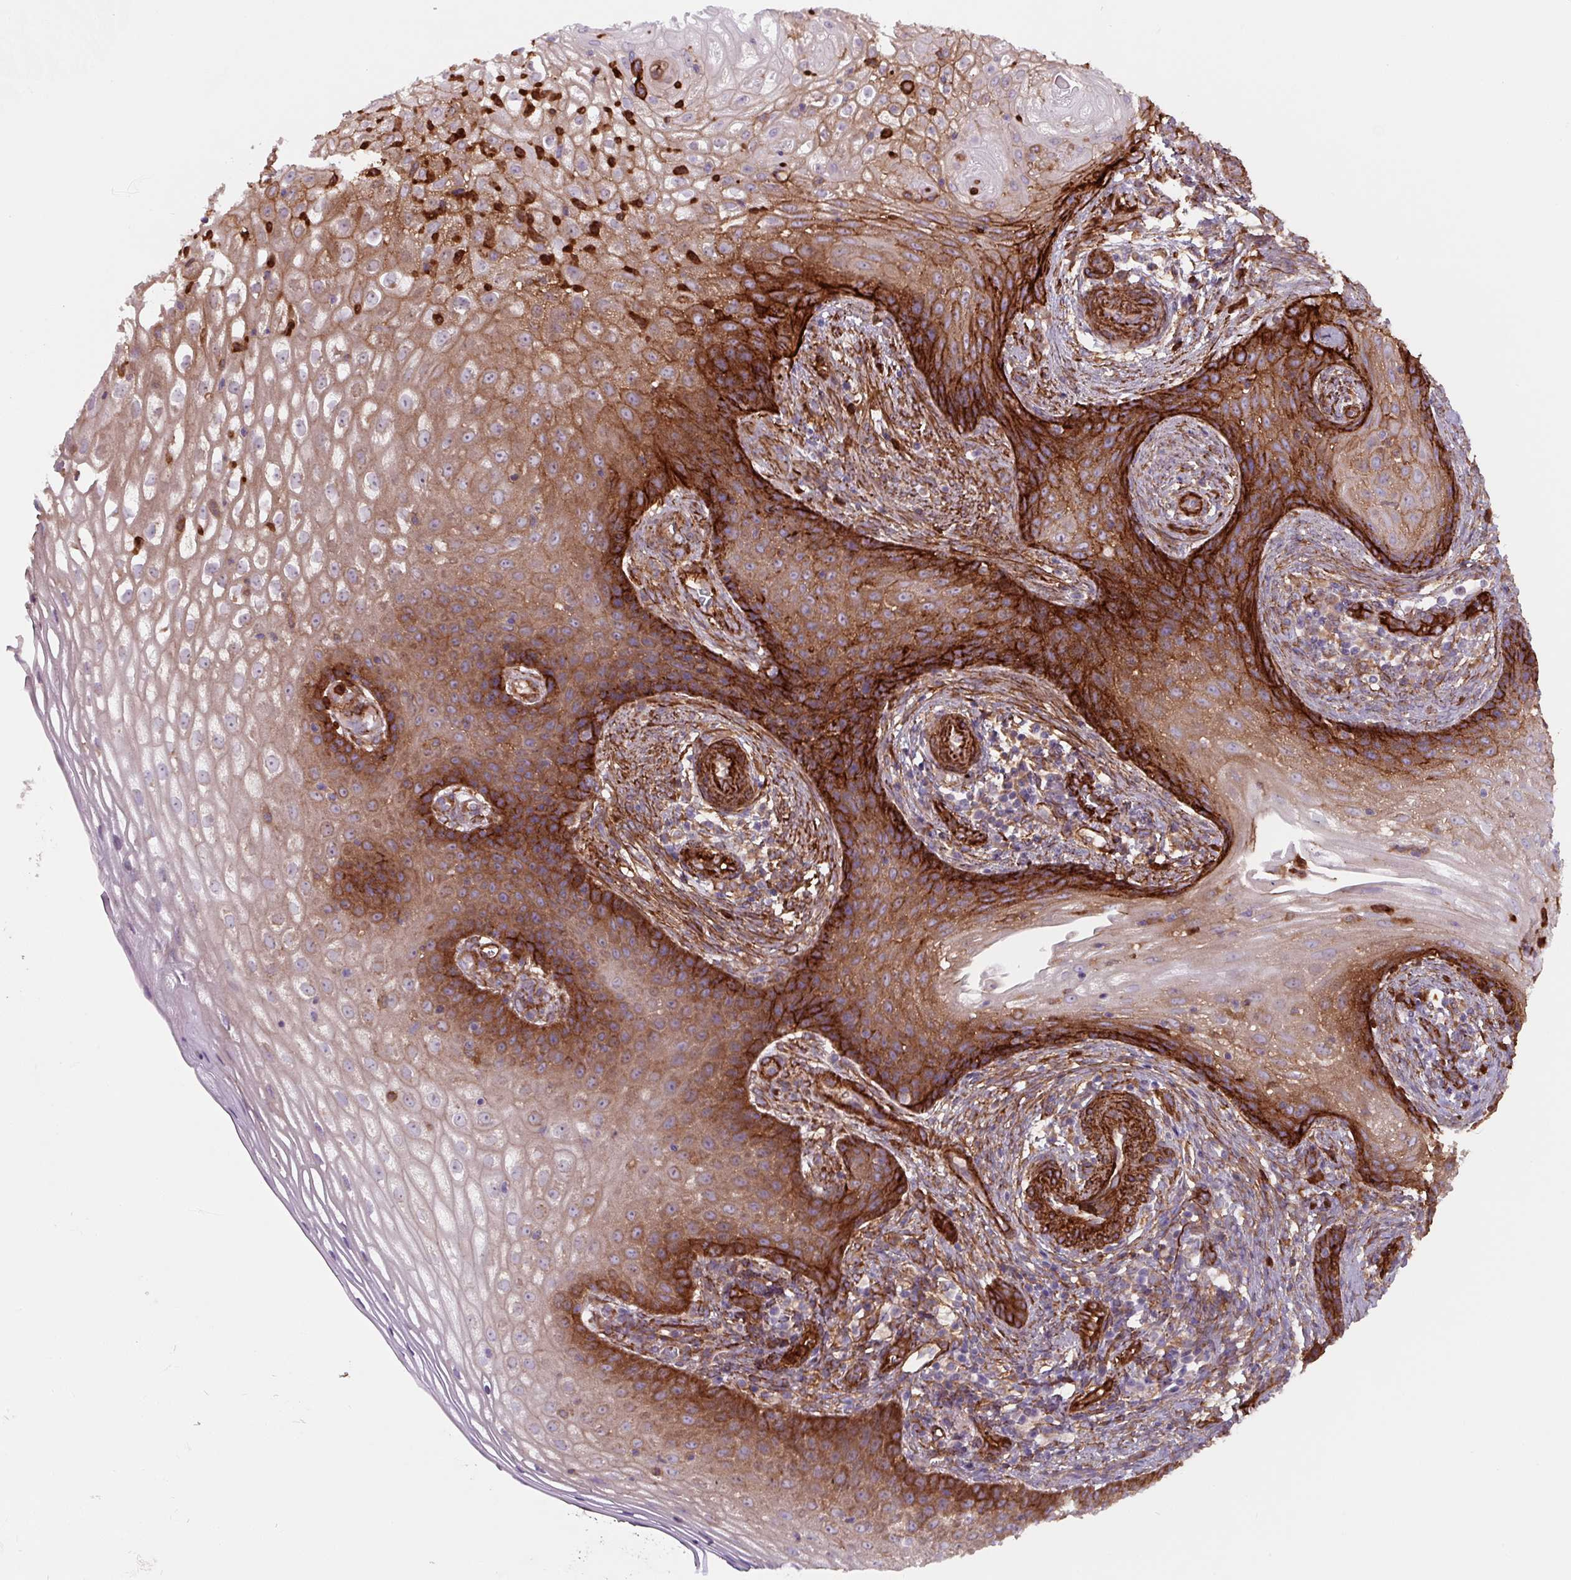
{"staining": {"intensity": "strong", "quantity": "25%-75%", "location": "cytoplasmic/membranous"}, "tissue": "cervical cancer", "cell_type": "Tumor cells", "image_type": "cancer", "snomed": [{"axis": "morphology", "description": "Squamous cell carcinoma, NOS"}, {"axis": "topography", "description": "Cervix"}], "caption": "Squamous cell carcinoma (cervical) was stained to show a protein in brown. There is high levels of strong cytoplasmic/membranous expression in about 25%-75% of tumor cells.", "gene": "DHFR2", "patient": {"sex": "female", "age": 30}}